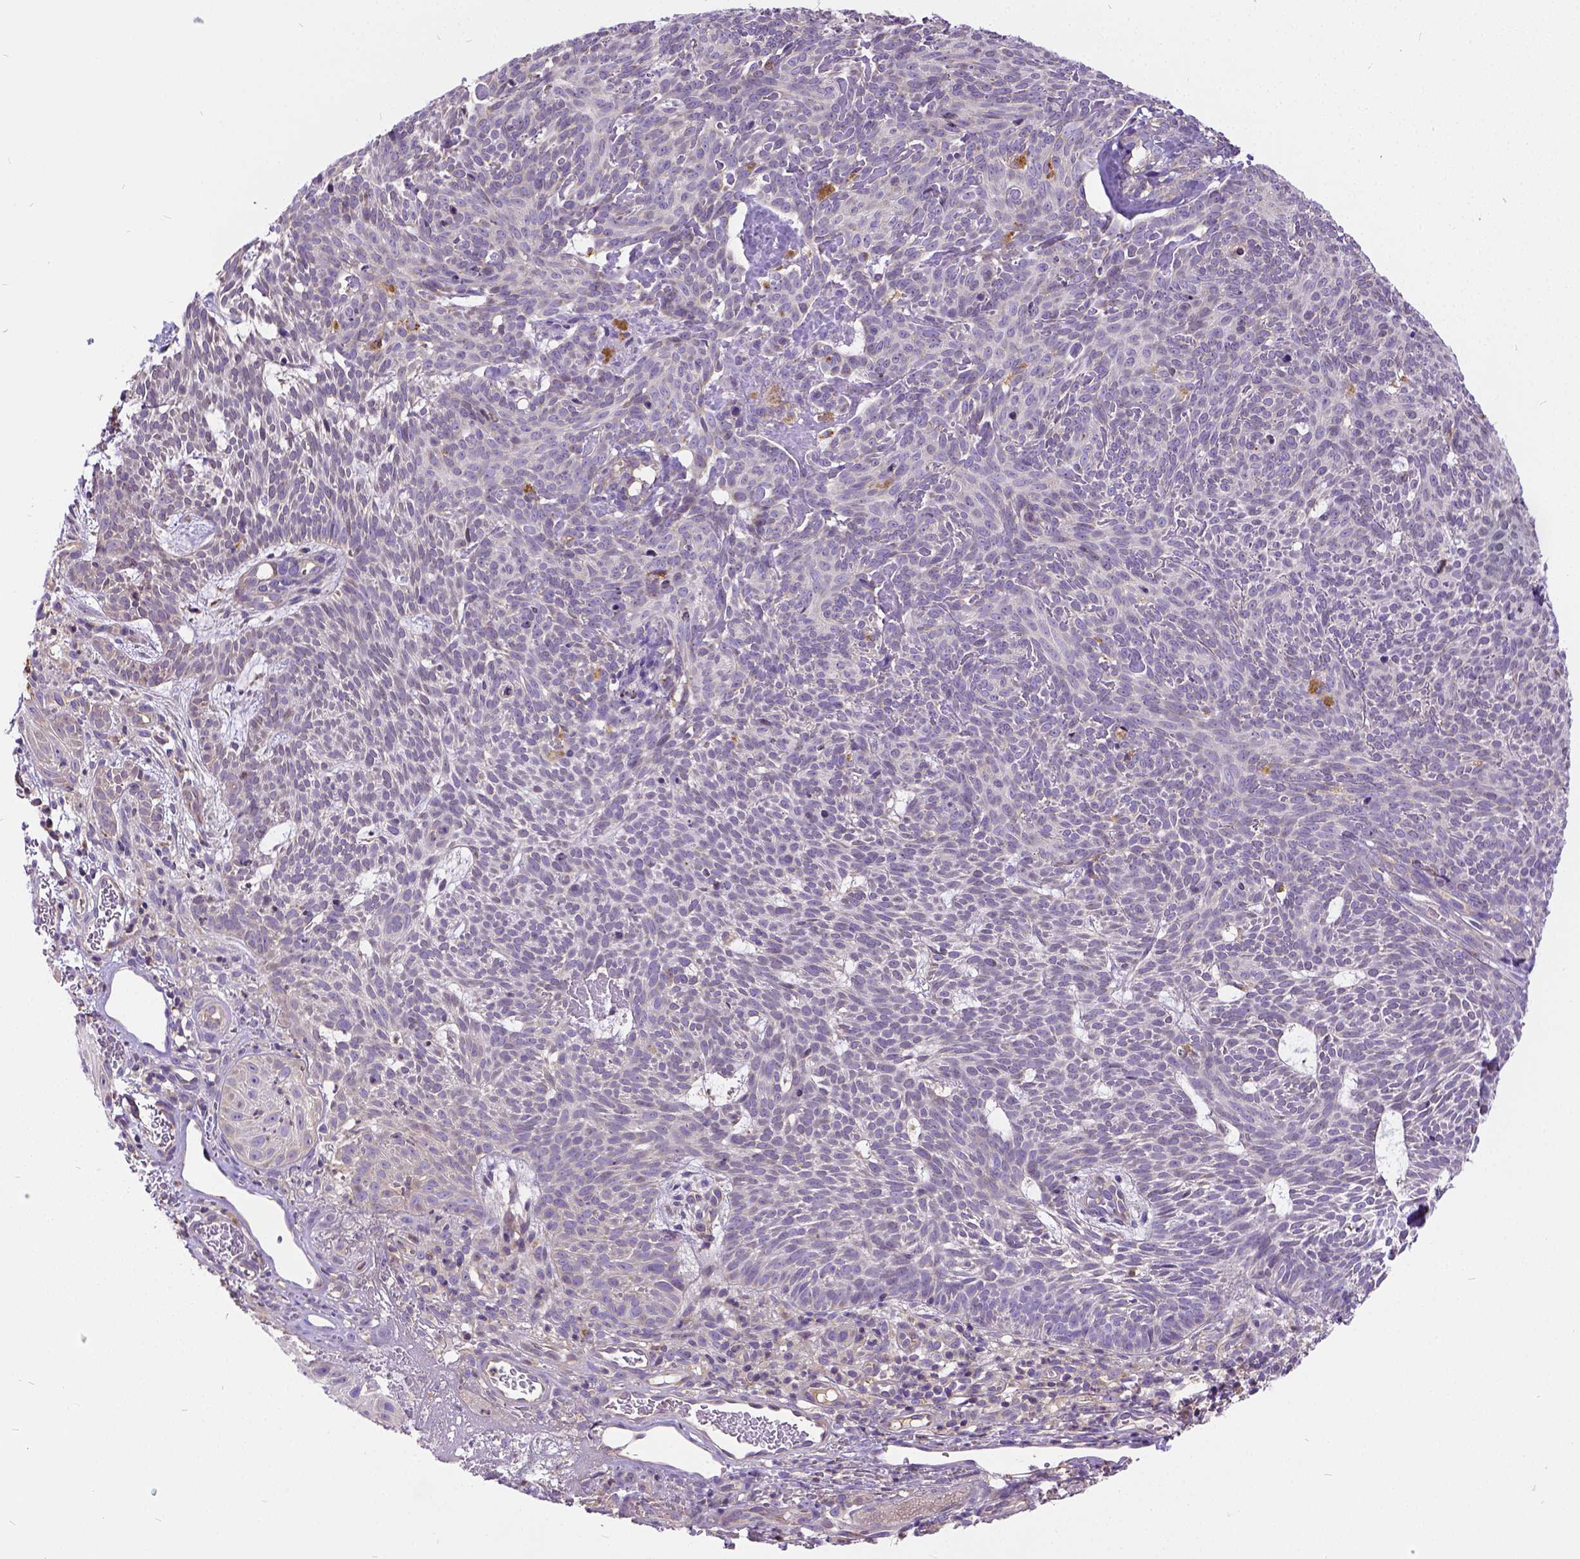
{"staining": {"intensity": "negative", "quantity": "none", "location": "none"}, "tissue": "skin cancer", "cell_type": "Tumor cells", "image_type": "cancer", "snomed": [{"axis": "morphology", "description": "Basal cell carcinoma"}, {"axis": "topography", "description": "Skin"}], "caption": "Tumor cells are negative for protein expression in human skin cancer (basal cell carcinoma).", "gene": "CADM4", "patient": {"sex": "male", "age": 59}}